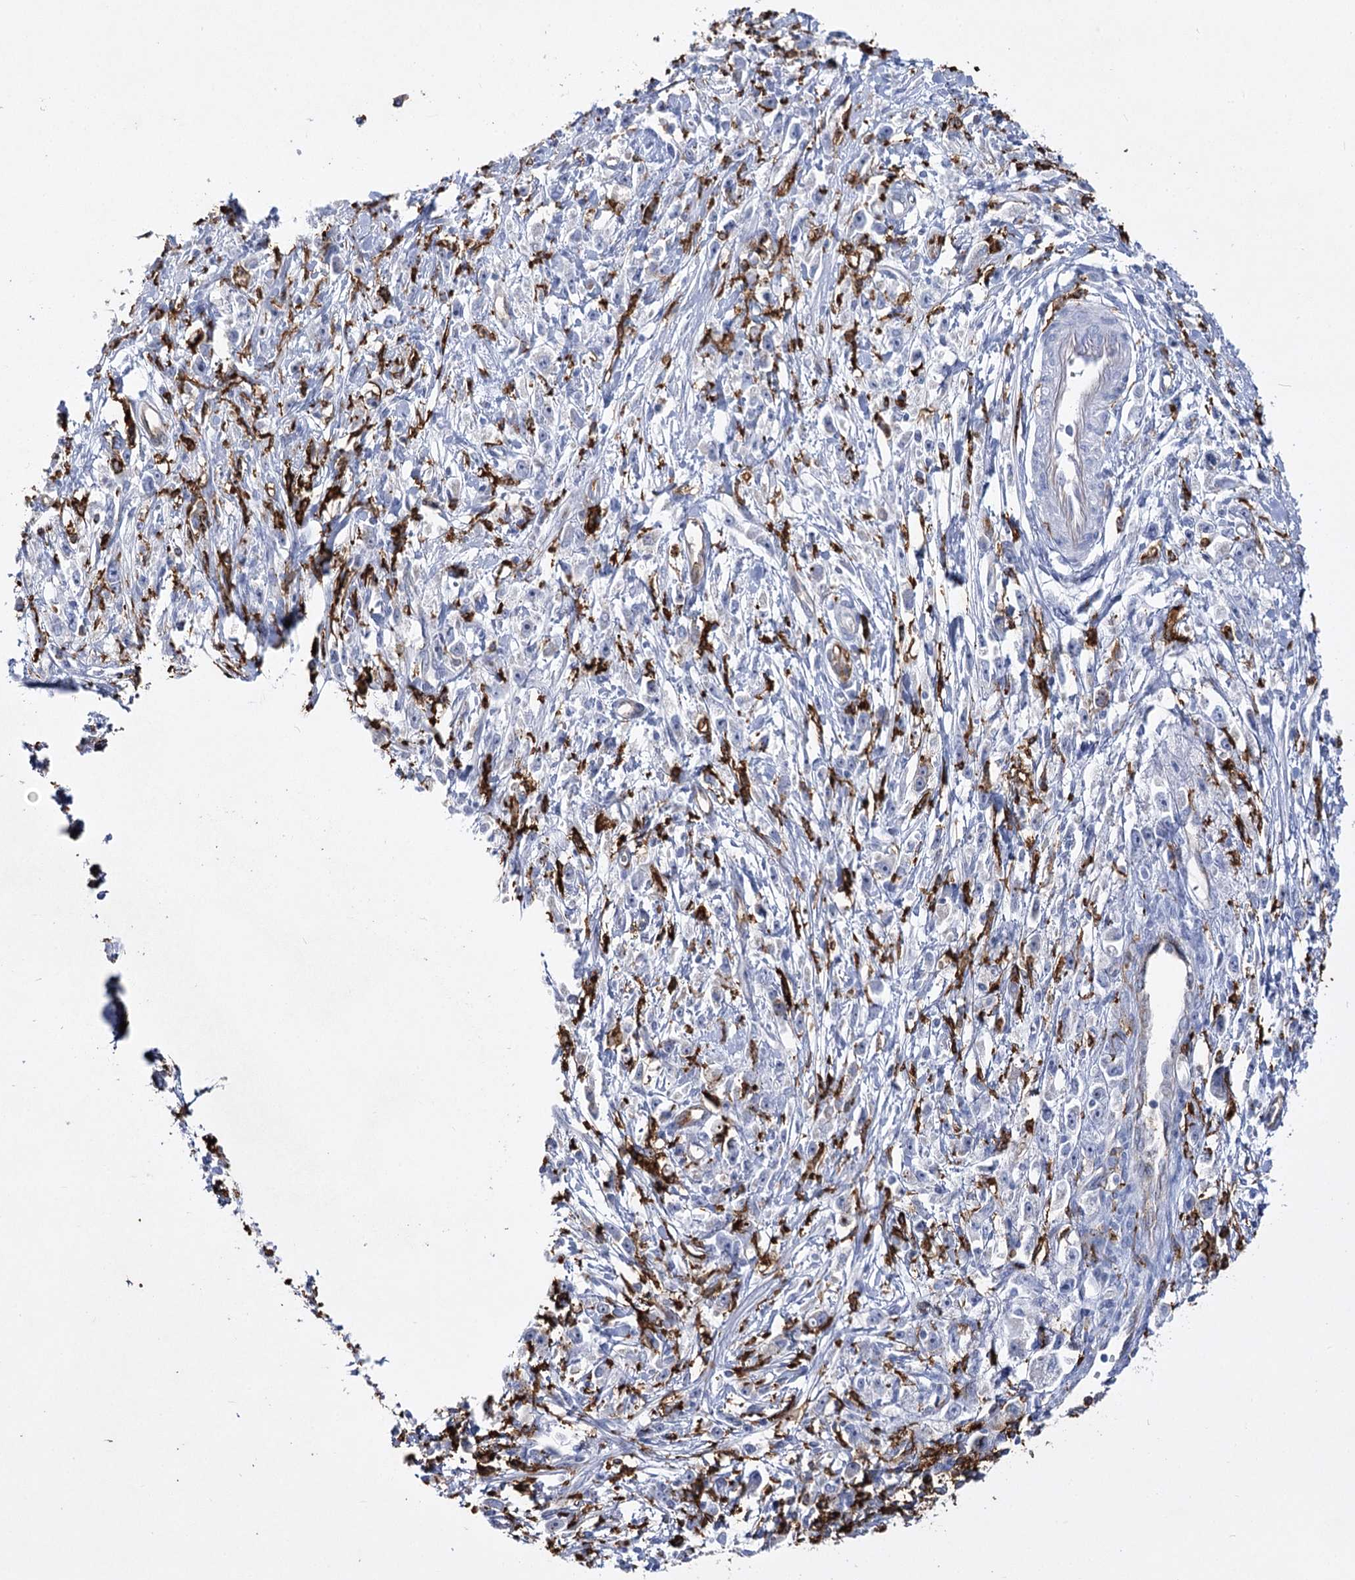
{"staining": {"intensity": "negative", "quantity": "none", "location": "none"}, "tissue": "stomach cancer", "cell_type": "Tumor cells", "image_type": "cancer", "snomed": [{"axis": "morphology", "description": "Adenocarcinoma, NOS"}, {"axis": "topography", "description": "Stomach"}], "caption": "Tumor cells are negative for protein expression in human adenocarcinoma (stomach).", "gene": "PIWIL4", "patient": {"sex": "female", "age": 59}}